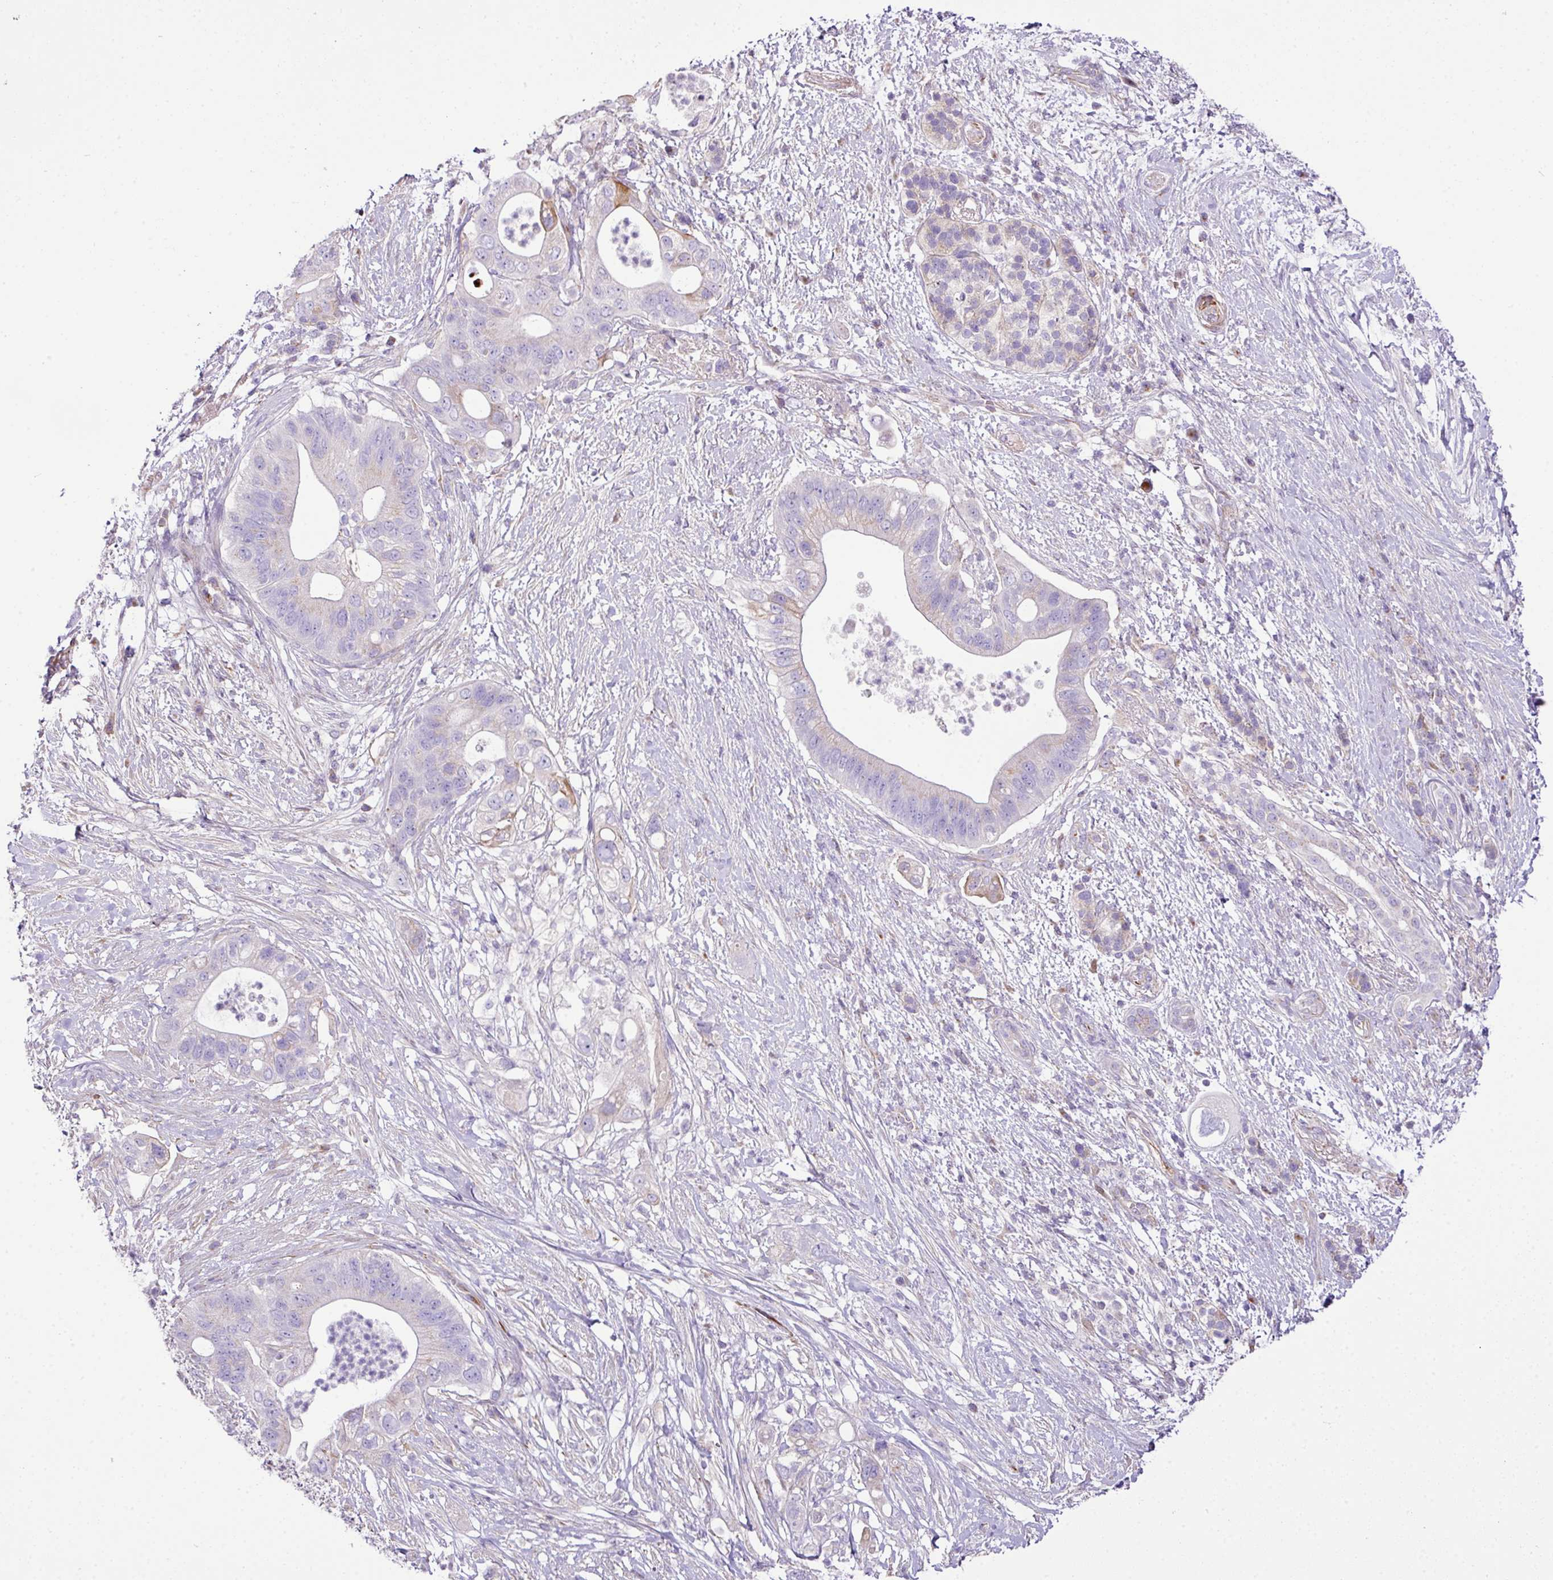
{"staining": {"intensity": "weak", "quantity": "<25%", "location": "cytoplasmic/membranous"}, "tissue": "pancreatic cancer", "cell_type": "Tumor cells", "image_type": "cancer", "snomed": [{"axis": "morphology", "description": "Adenocarcinoma, NOS"}, {"axis": "topography", "description": "Pancreas"}], "caption": "Tumor cells are negative for brown protein staining in pancreatic cancer.", "gene": "CTXN2", "patient": {"sex": "female", "age": 72}}